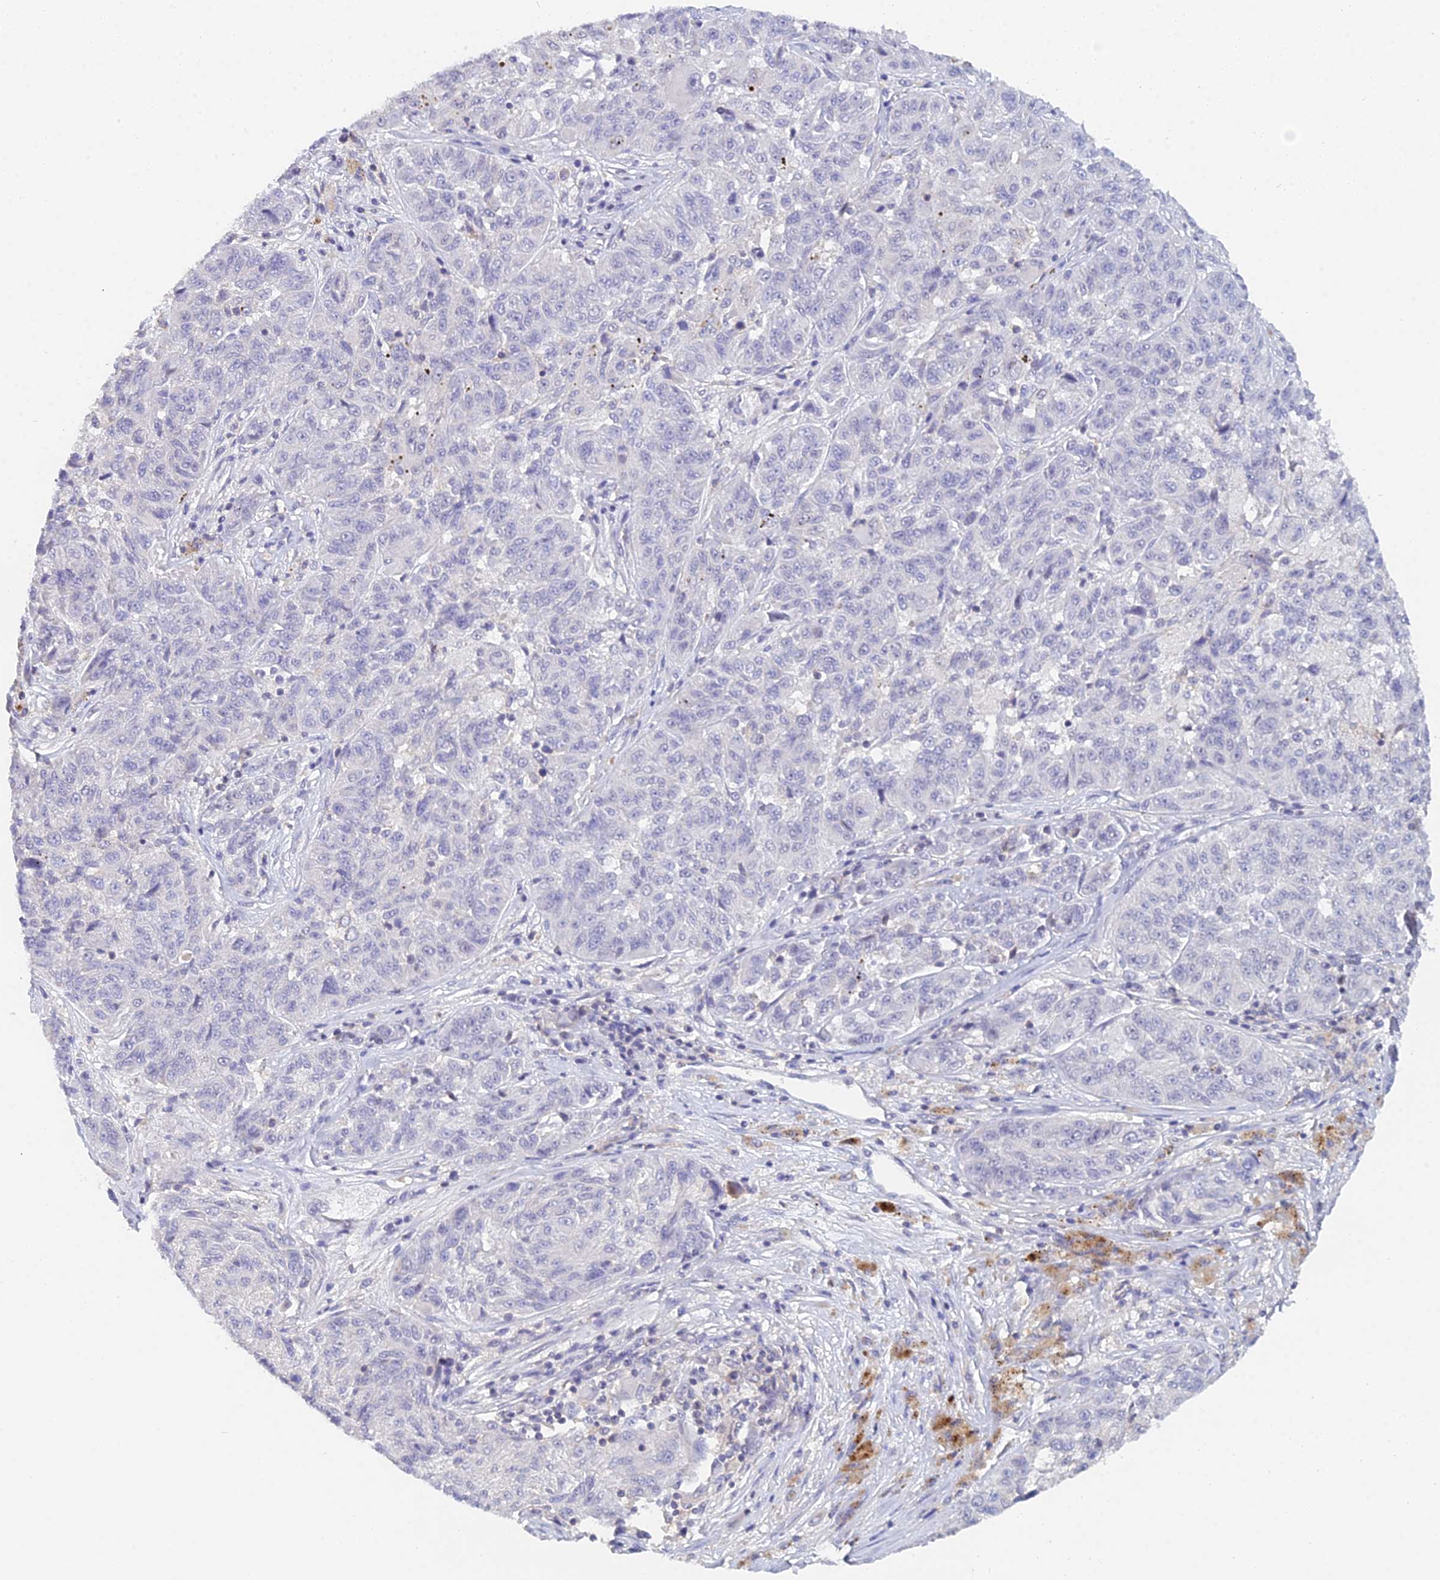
{"staining": {"intensity": "negative", "quantity": "none", "location": "none"}, "tissue": "melanoma", "cell_type": "Tumor cells", "image_type": "cancer", "snomed": [{"axis": "morphology", "description": "Malignant melanoma, NOS"}, {"axis": "topography", "description": "Skin"}], "caption": "IHC photomicrograph of human melanoma stained for a protein (brown), which reveals no positivity in tumor cells. (Stains: DAB (3,3'-diaminobenzidine) immunohistochemistry (IHC) with hematoxylin counter stain, Microscopy: brightfield microscopy at high magnification).", "gene": "MCM2", "patient": {"sex": "male", "age": 53}}